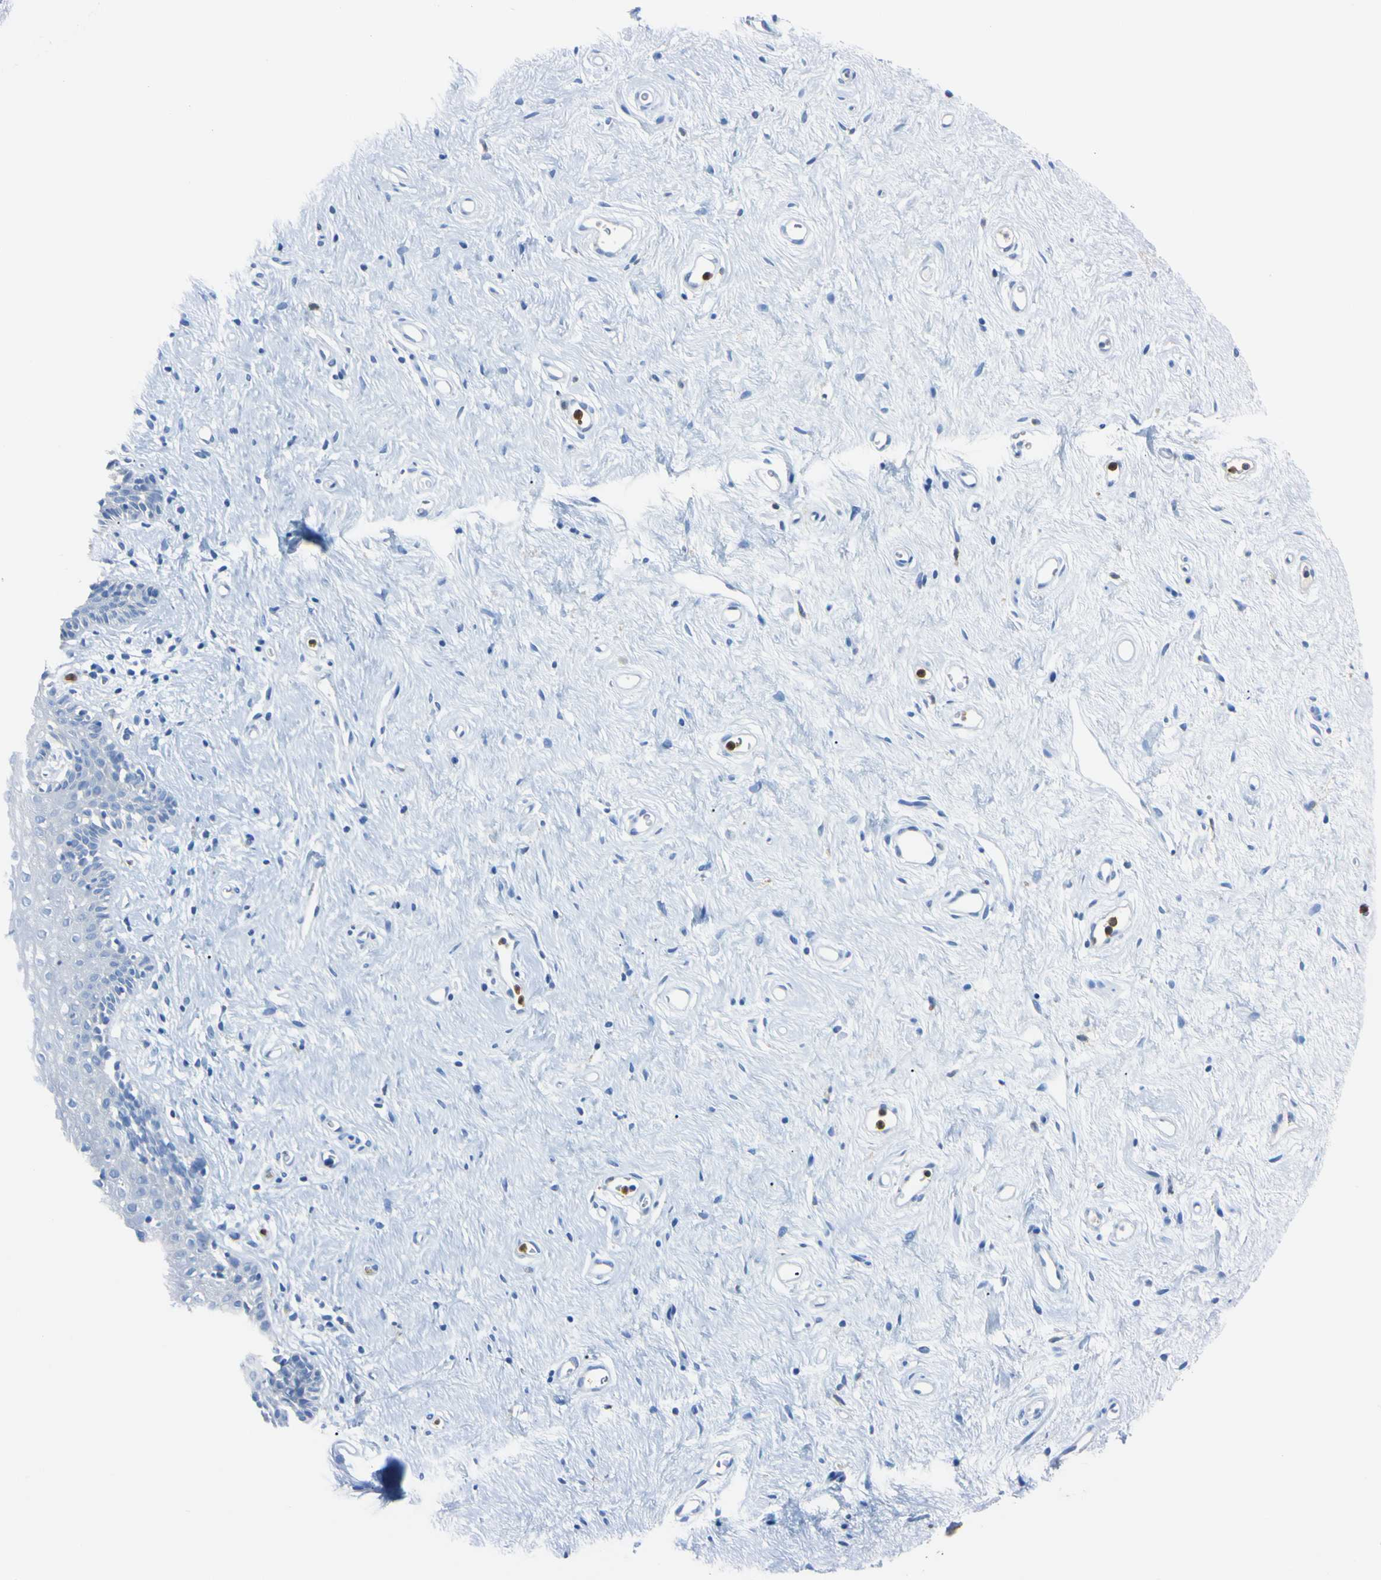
{"staining": {"intensity": "negative", "quantity": "none", "location": "none"}, "tissue": "vagina", "cell_type": "Squamous epithelial cells", "image_type": "normal", "snomed": [{"axis": "morphology", "description": "Normal tissue, NOS"}, {"axis": "topography", "description": "Vagina"}], "caption": "Histopathology image shows no significant protein expression in squamous epithelial cells of benign vagina.", "gene": "NCF4", "patient": {"sex": "female", "age": 44}}